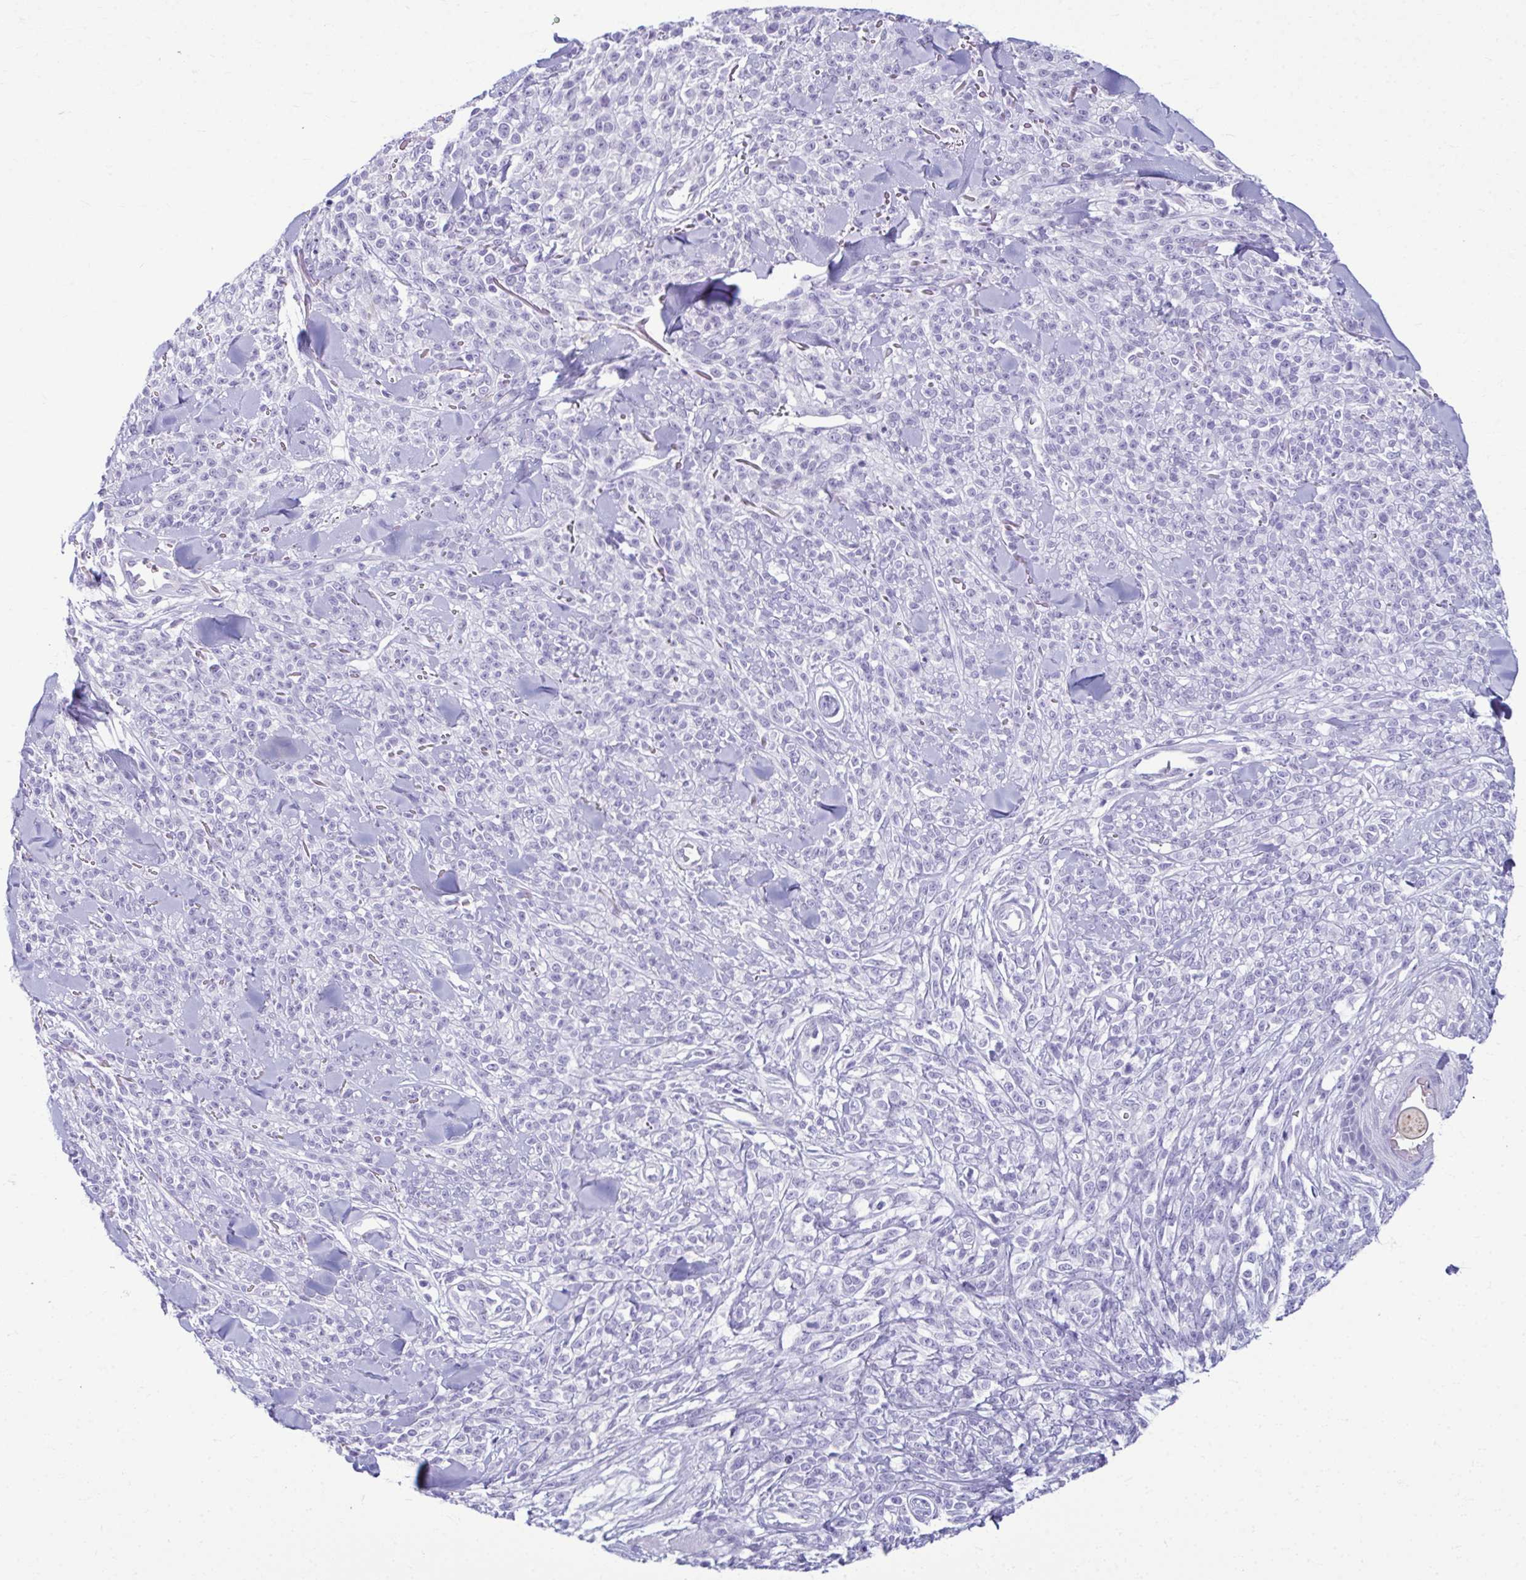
{"staining": {"intensity": "negative", "quantity": "none", "location": "none"}, "tissue": "melanoma", "cell_type": "Tumor cells", "image_type": "cancer", "snomed": [{"axis": "morphology", "description": "Malignant melanoma, NOS"}, {"axis": "topography", "description": "Skin"}, {"axis": "topography", "description": "Skin of trunk"}], "caption": "This is an IHC micrograph of human malignant melanoma. There is no expression in tumor cells.", "gene": "SERPINI1", "patient": {"sex": "male", "age": 74}}